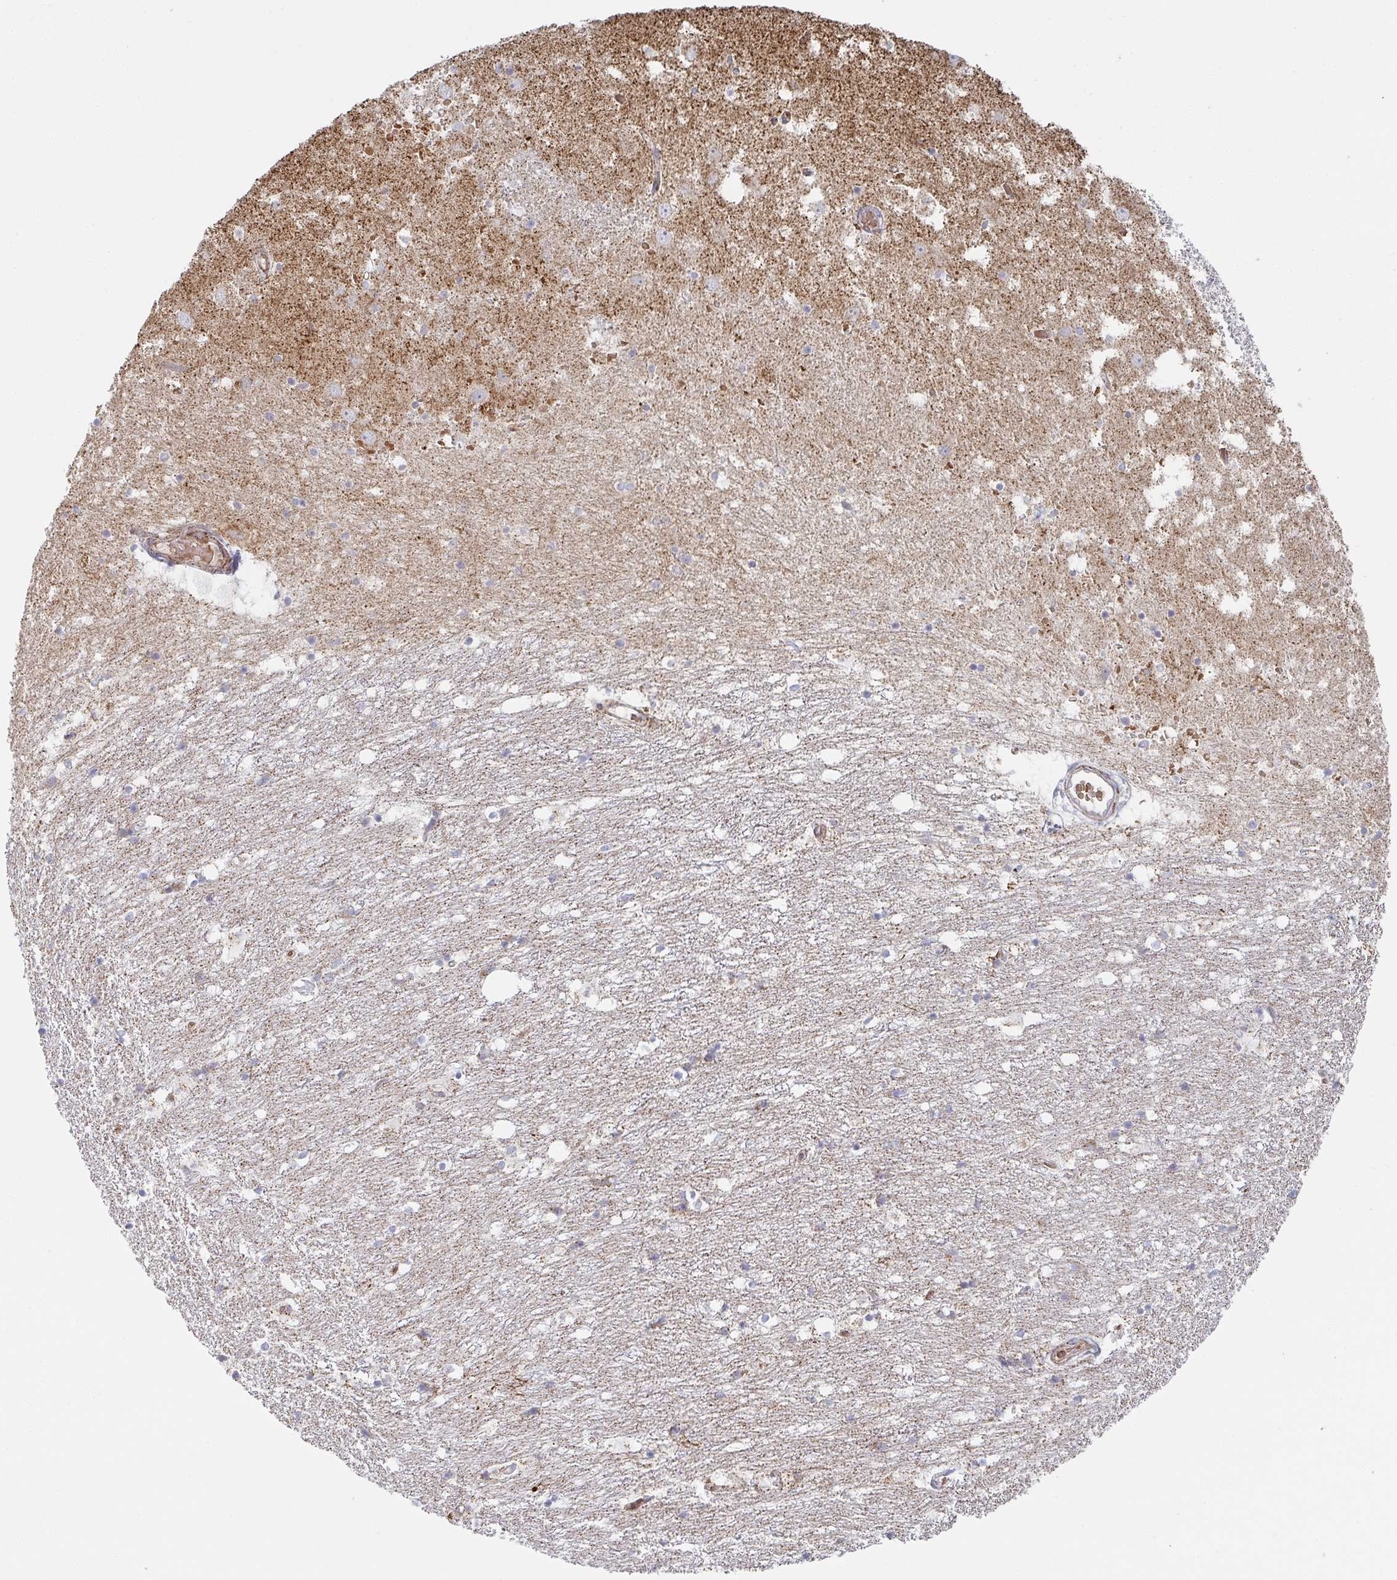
{"staining": {"intensity": "negative", "quantity": "none", "location": "none"}, "tissue": "hippocampus", "cell_type": "Glial cells", "image_type": "normal", "snomed": [{"axis": "morphology", "description": "Normal tissue, NOS"}, {"axis": "topography", "description": "Hippocampus"}], "caption": "This is a photomicrograph of immunohistochemistry staining of benign hippocampus, which shows no staining in glial cells.", "gene": "ZNF526", "patient": {"sex": "female", "age": 52}}